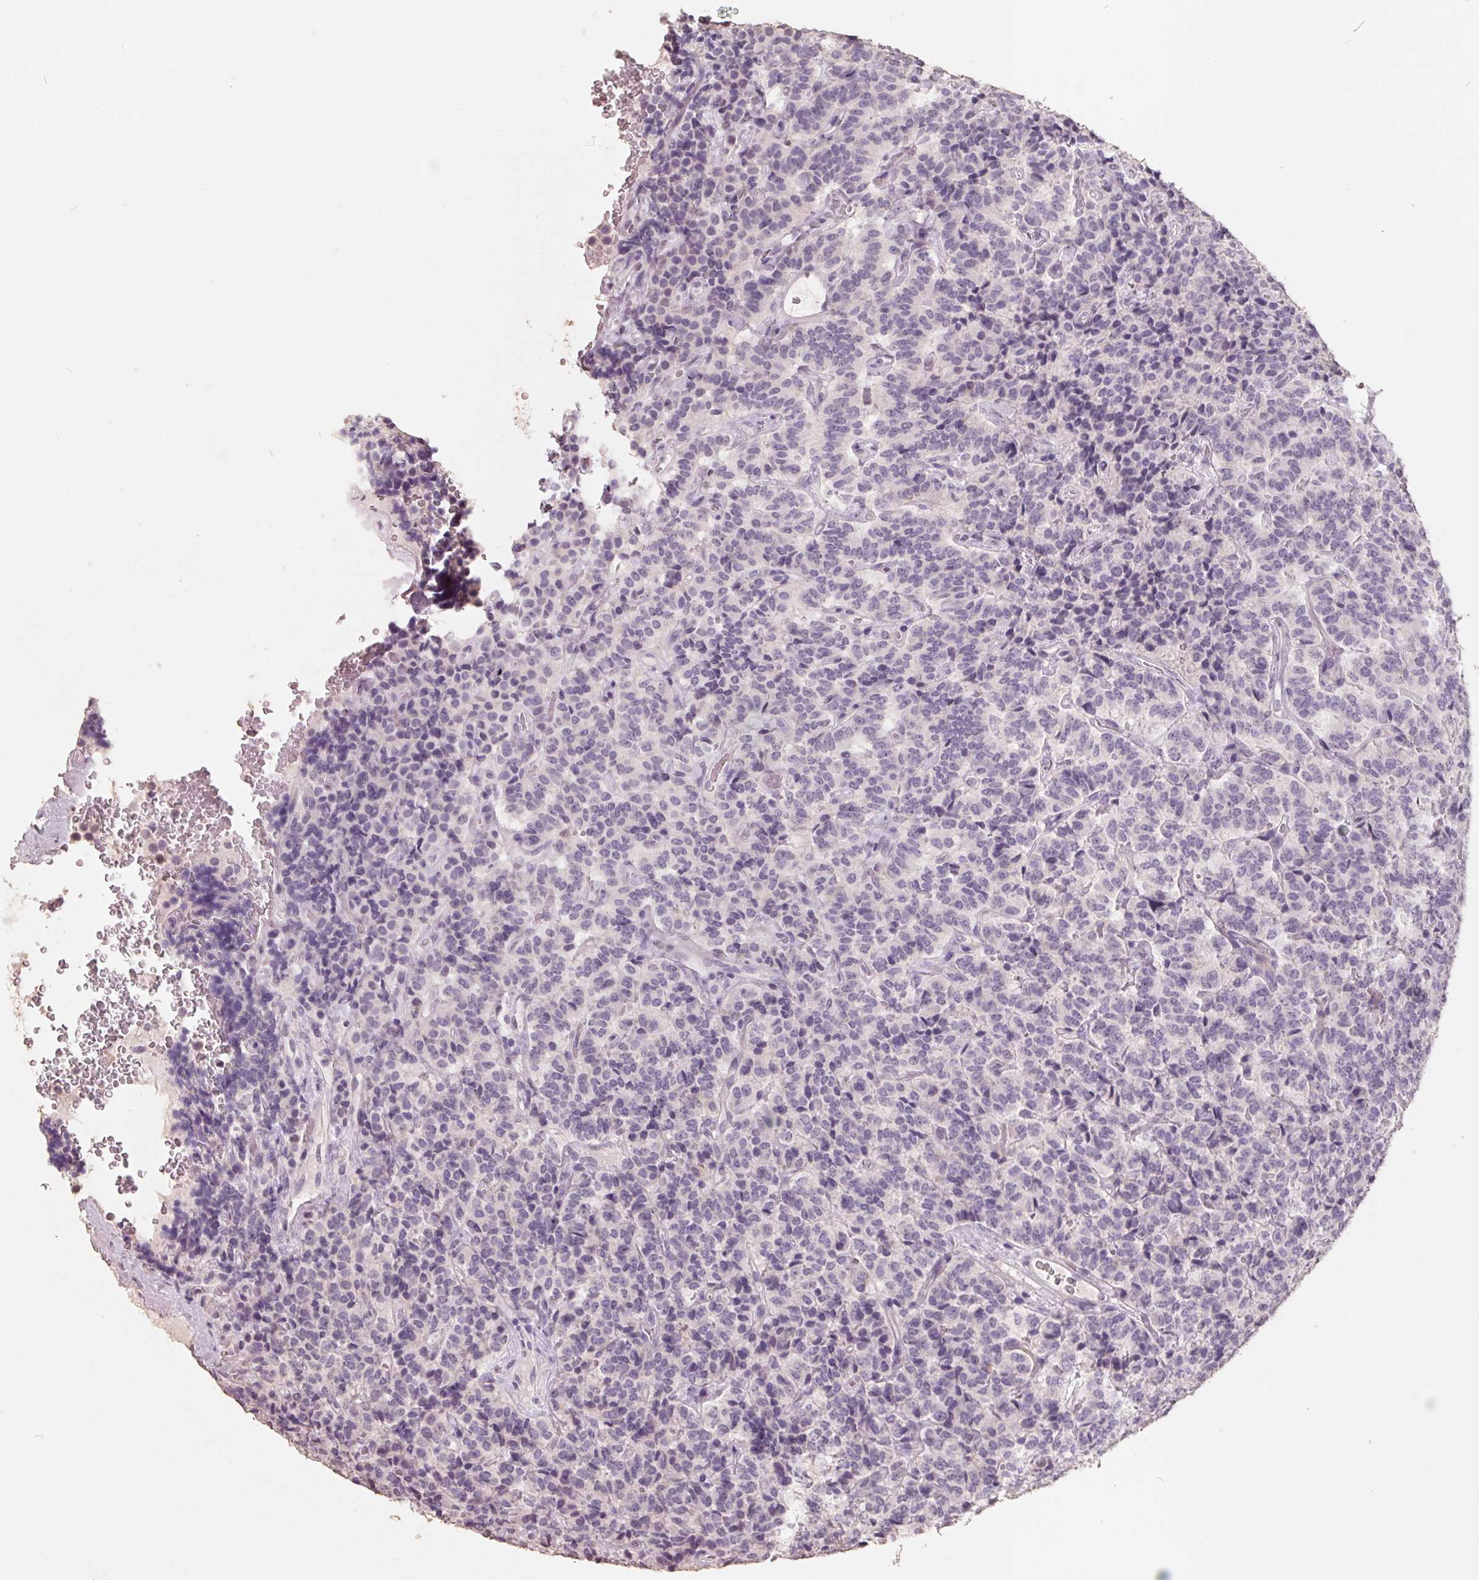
{"staining": {"intensity": "negative", "quantity": "none", "location": "none"}, "tissue": "carcinoid", "cell_type": "Tumor cells", "image_type": "cancer", "snomed": [{"axis": "morphology", "description": "Carcinoid, malignant, NOS"}, {"axis": "topography", "description": "Pancreas"}], "caption": "IHC micrograph of malignant carcinoid stained for a protein (brown), which exhibits no expression in tumor cells. The staining is performed using DAB brown chromogen with nuclei counter-stained in using hematoxylin.", "gene": "FTCD", "patient": {"sex": "male", "age": 36}}